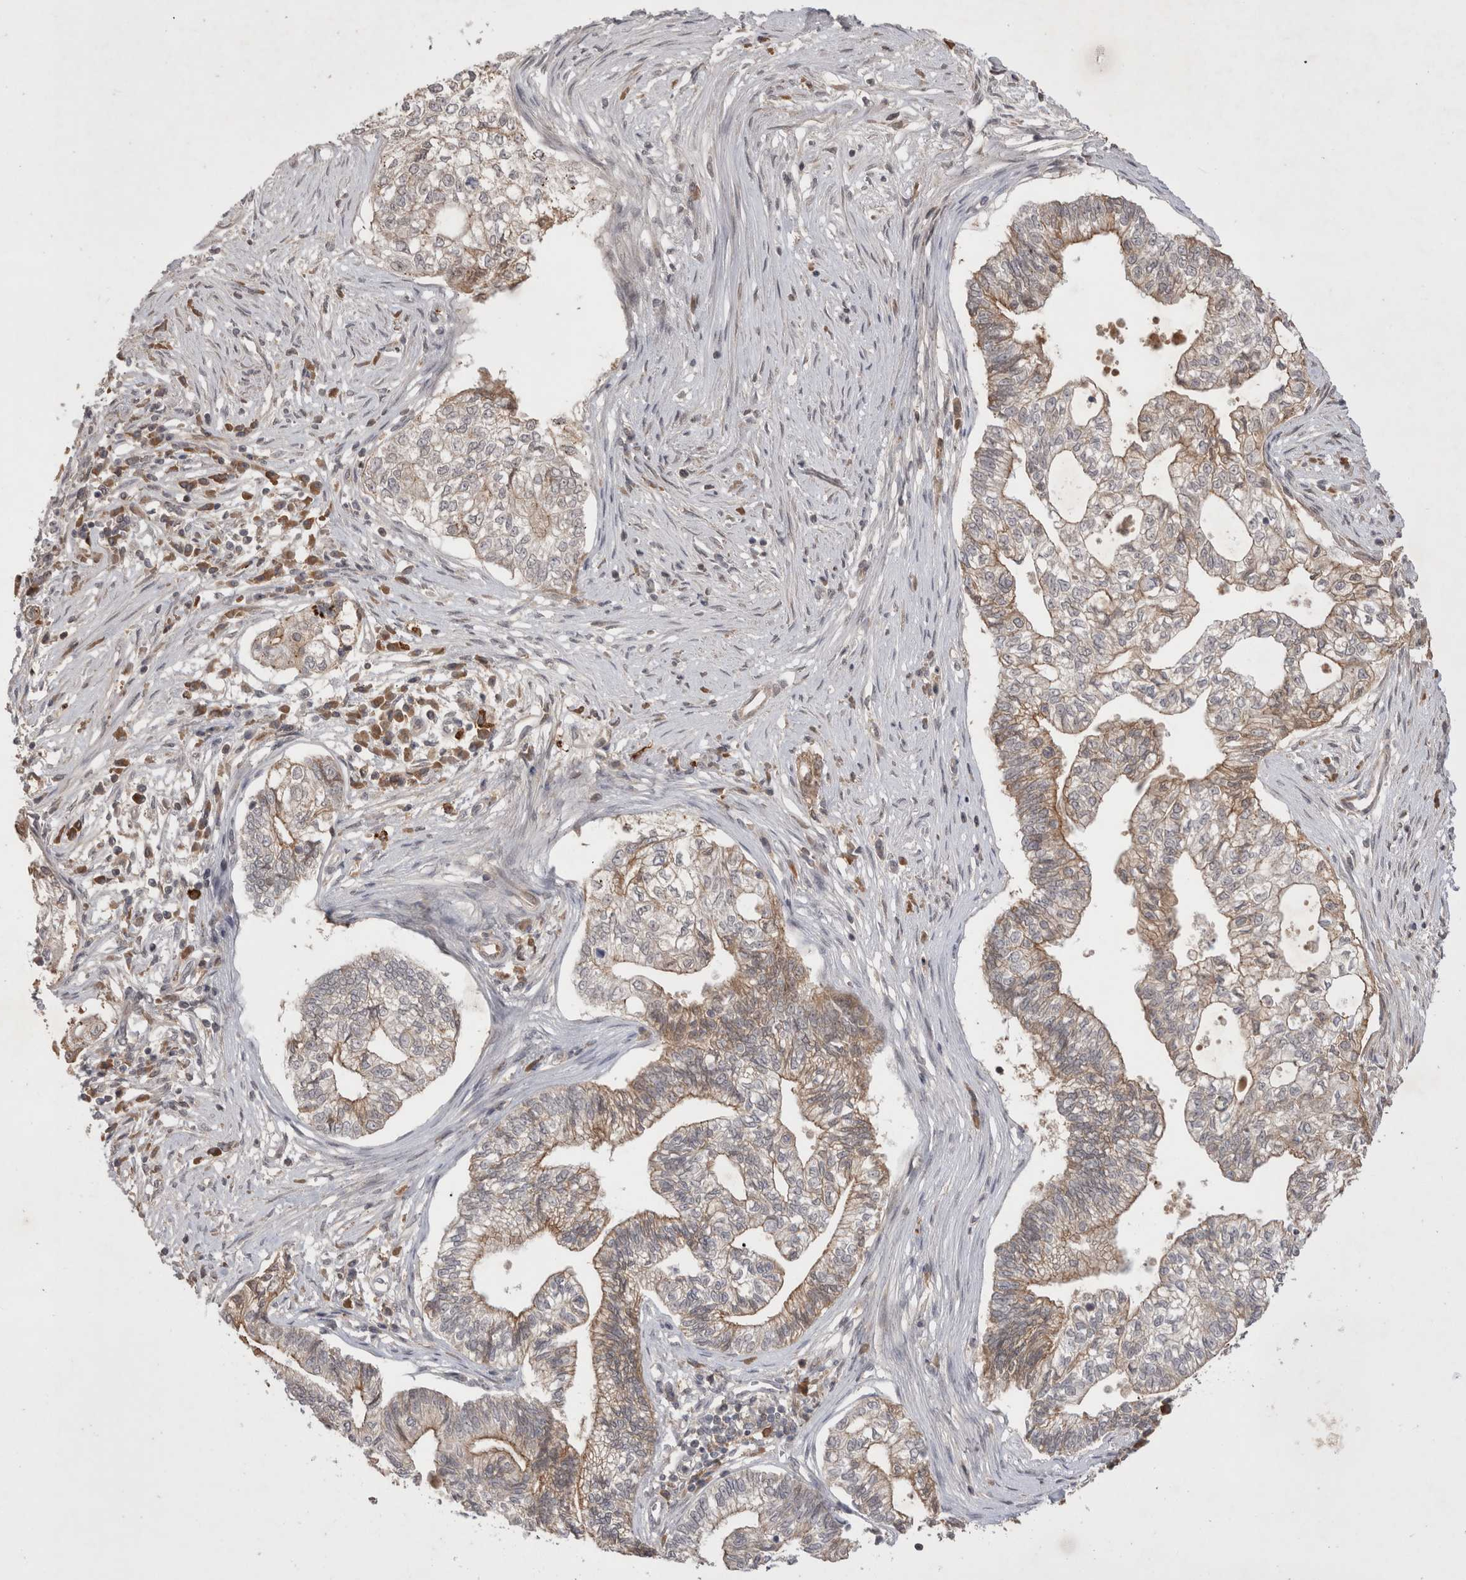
{"staining": {"intensity": "moderate", "quantity": ">75%", "location": "cytoplasmic/membranous"}, "tissue": "pancreatic cancer", "cell_type": "Tumor cells", "image_type": "cancer", "snomed": [{"axis": "morphology", "description": "Adenocarcinoma, NOS"}, {"axis": "topography", "description": "Pancreas"}], "caption": "Immunohistochemistry photomicrograph of pancreatic cancer stained for a protein (brown), which shows medium levels of moderate cytoplasmic/membranous staining in approximately >75% of tumor cells.", "gene": "PLEKHM1", "patient": {"sex": "male", "age": 72}}